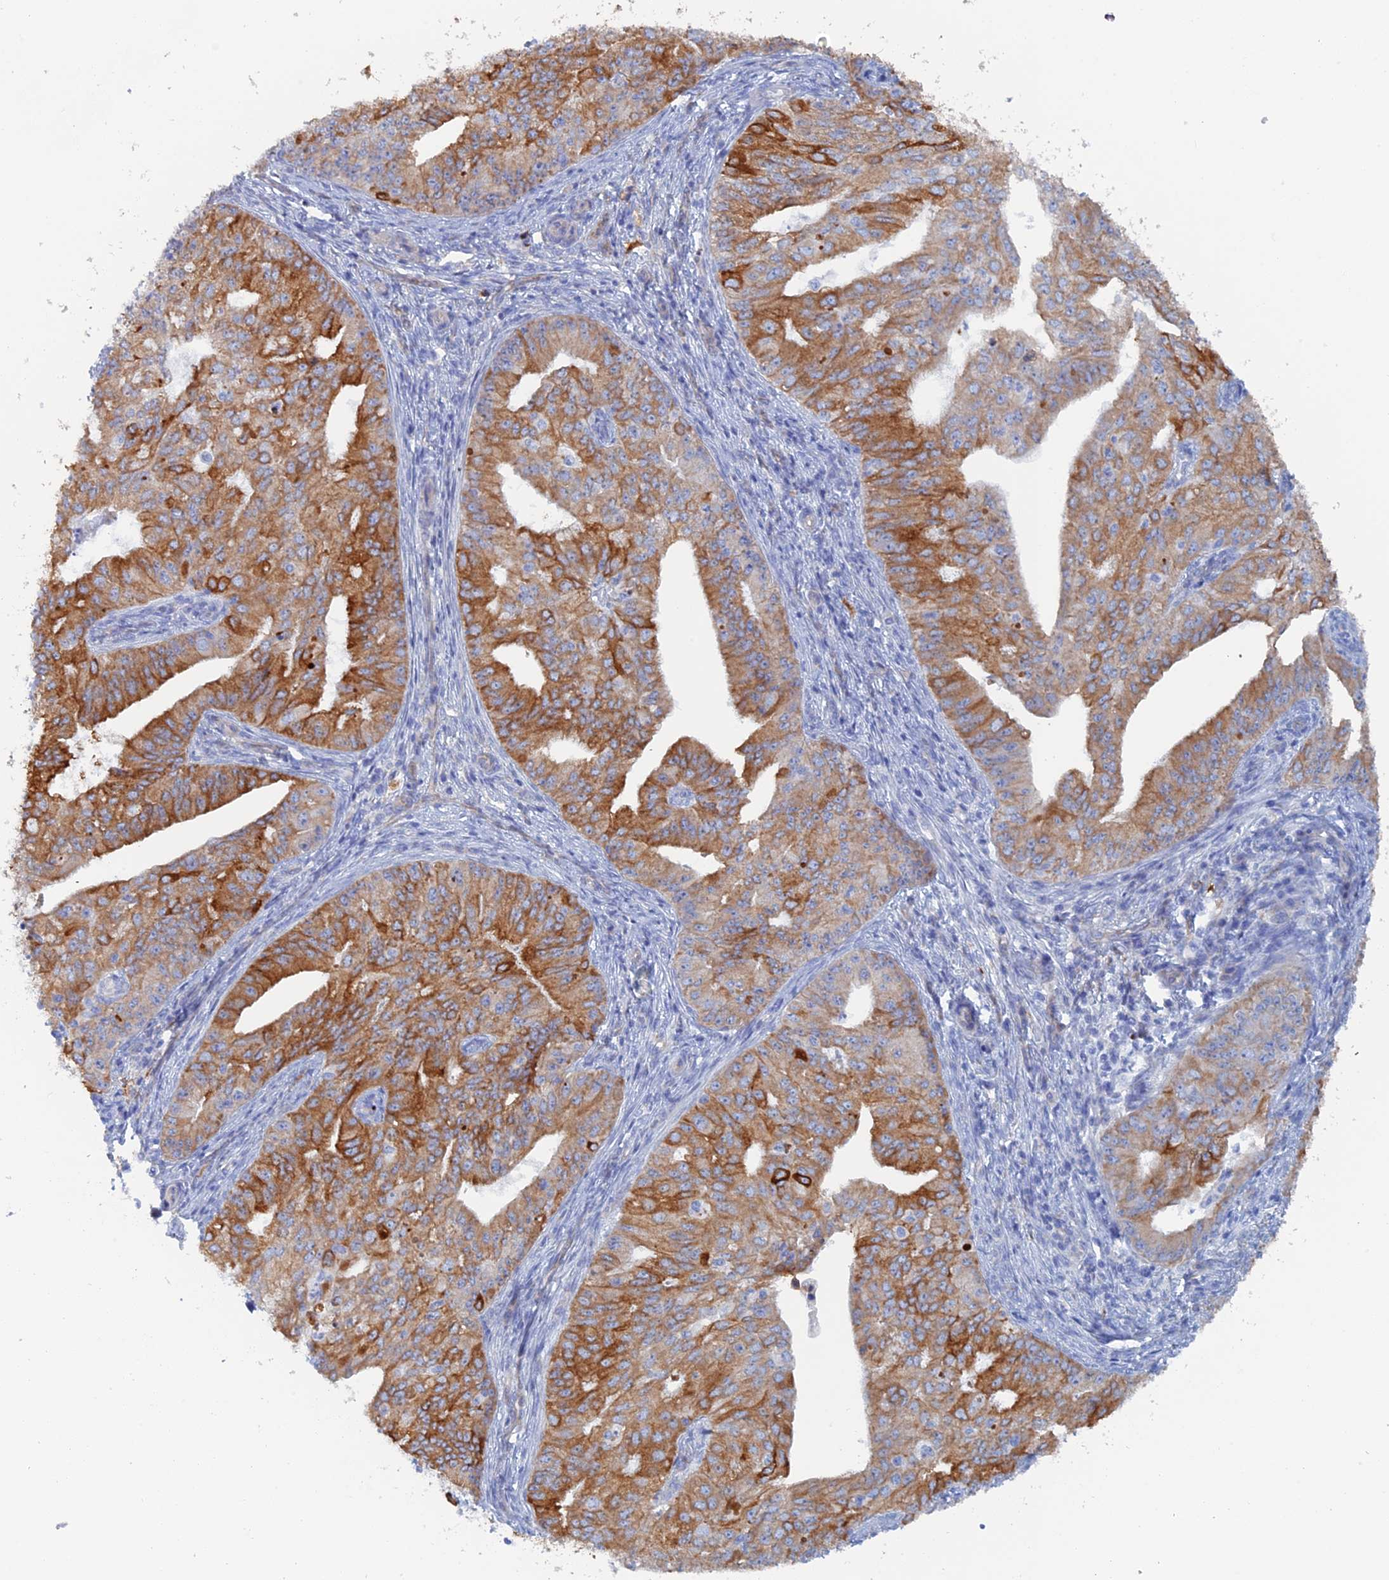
{"staining": {"intensity": "moderate", "quantity": ">75%", "location": "cytoplasmic/membranous"}, "tissue": "endometrial cancer", "cell_type": "Tumor cells", "image_type": "cancer", "snomed": [{"axis": "morphology", "description": "Adenocarcinoma, NOS"}, {"axis": "topography", "description": "Endometrium"}], "caption": "This is an image of immunohistochemistry staining of endometrial adenocarcinoma, which shows moderate expression in the cytoplasmic/membranous of tumor cells.", "gene": "COG7", "patient": {"sex": "female", "age": 50}}